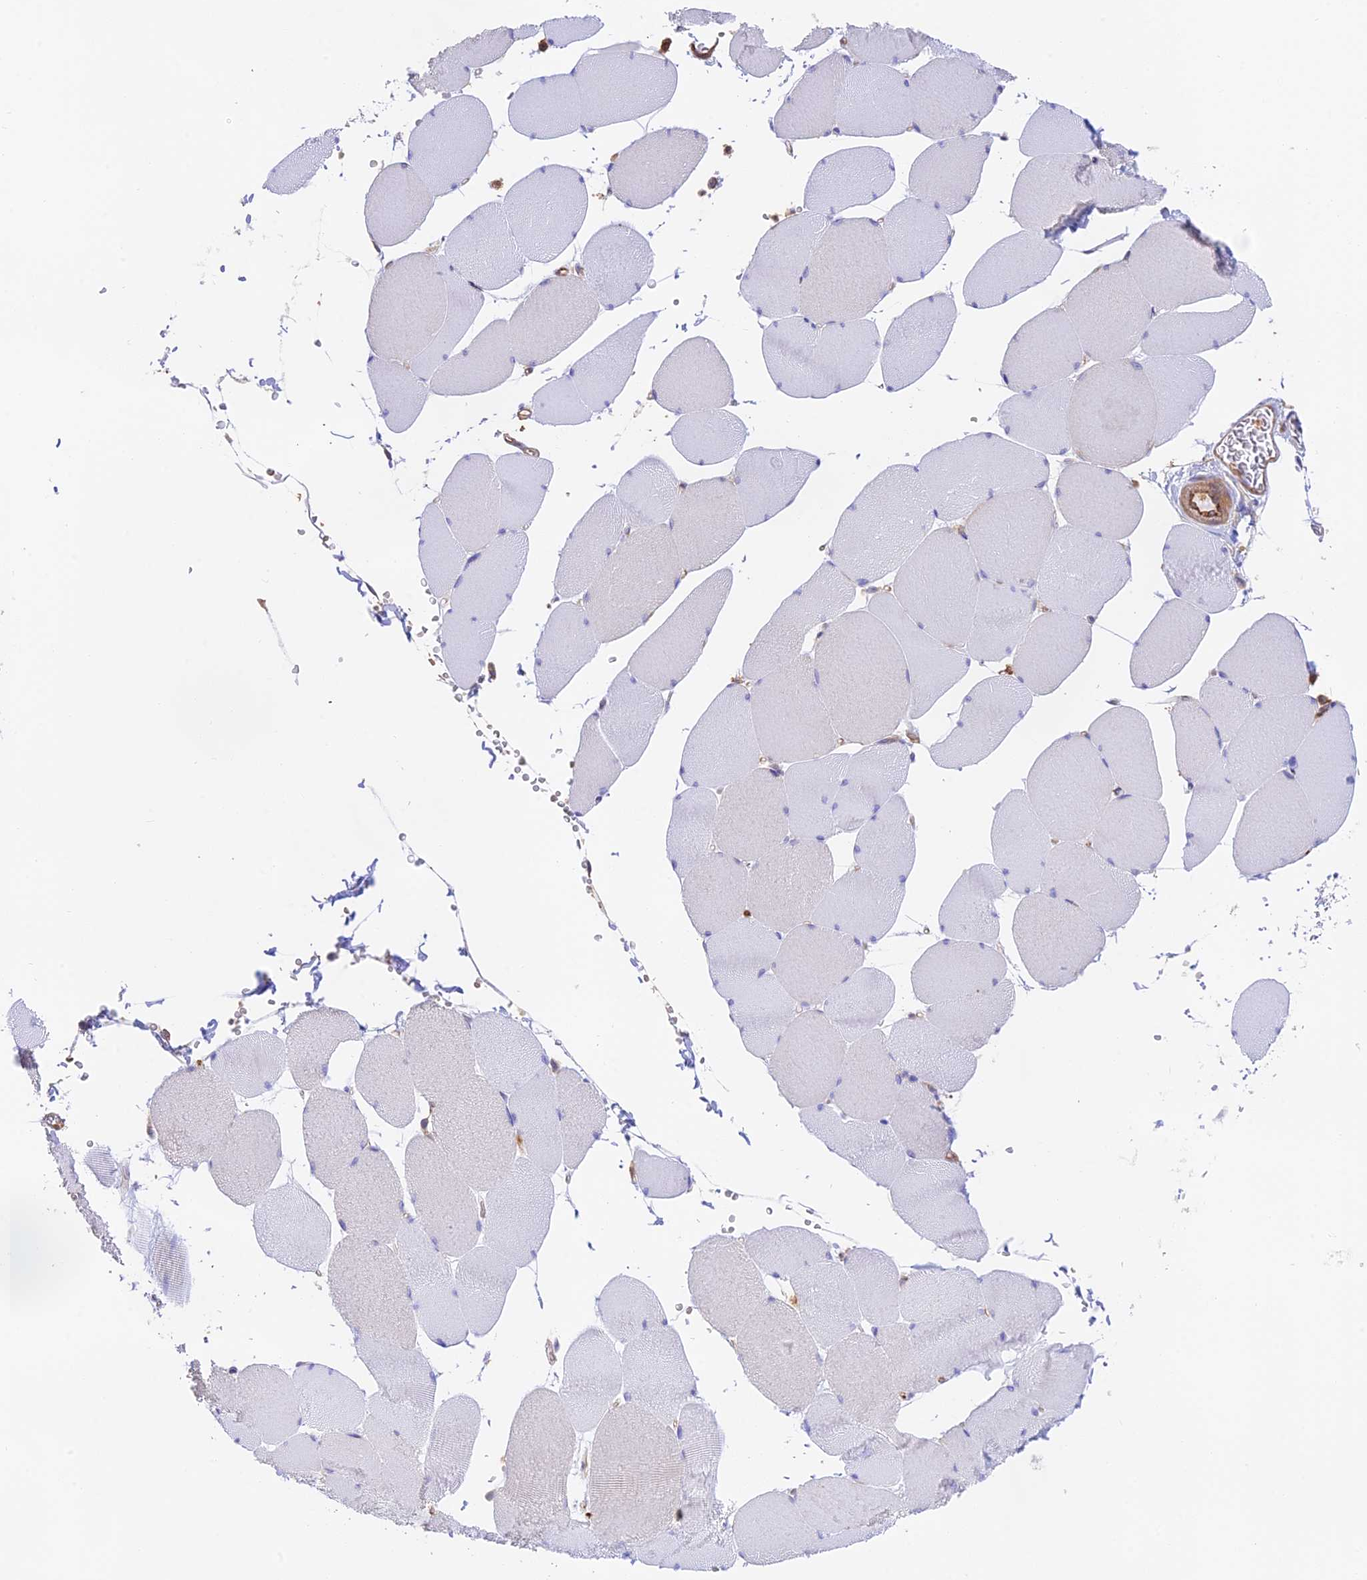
{"staining": {"intensity": "negative", "quantity": "none", "location": "none"}, "tissue": "skeletal muscle", "cell_type": "Myocytes", "image_type": "normal", "snomed": [{"axis": "morphology", "description": "Normal tissue, NOS"}, {"axis": "topography", "description": "Skeletal muscle"}, {"axis": "topography", "description": "Head-Neck"}], "caption": "Myocytes are negative for protein expression in unremarkable human skeletal muscle.", "gene": "DENND1C", "patient": {"sex": "male", "age": 66}}